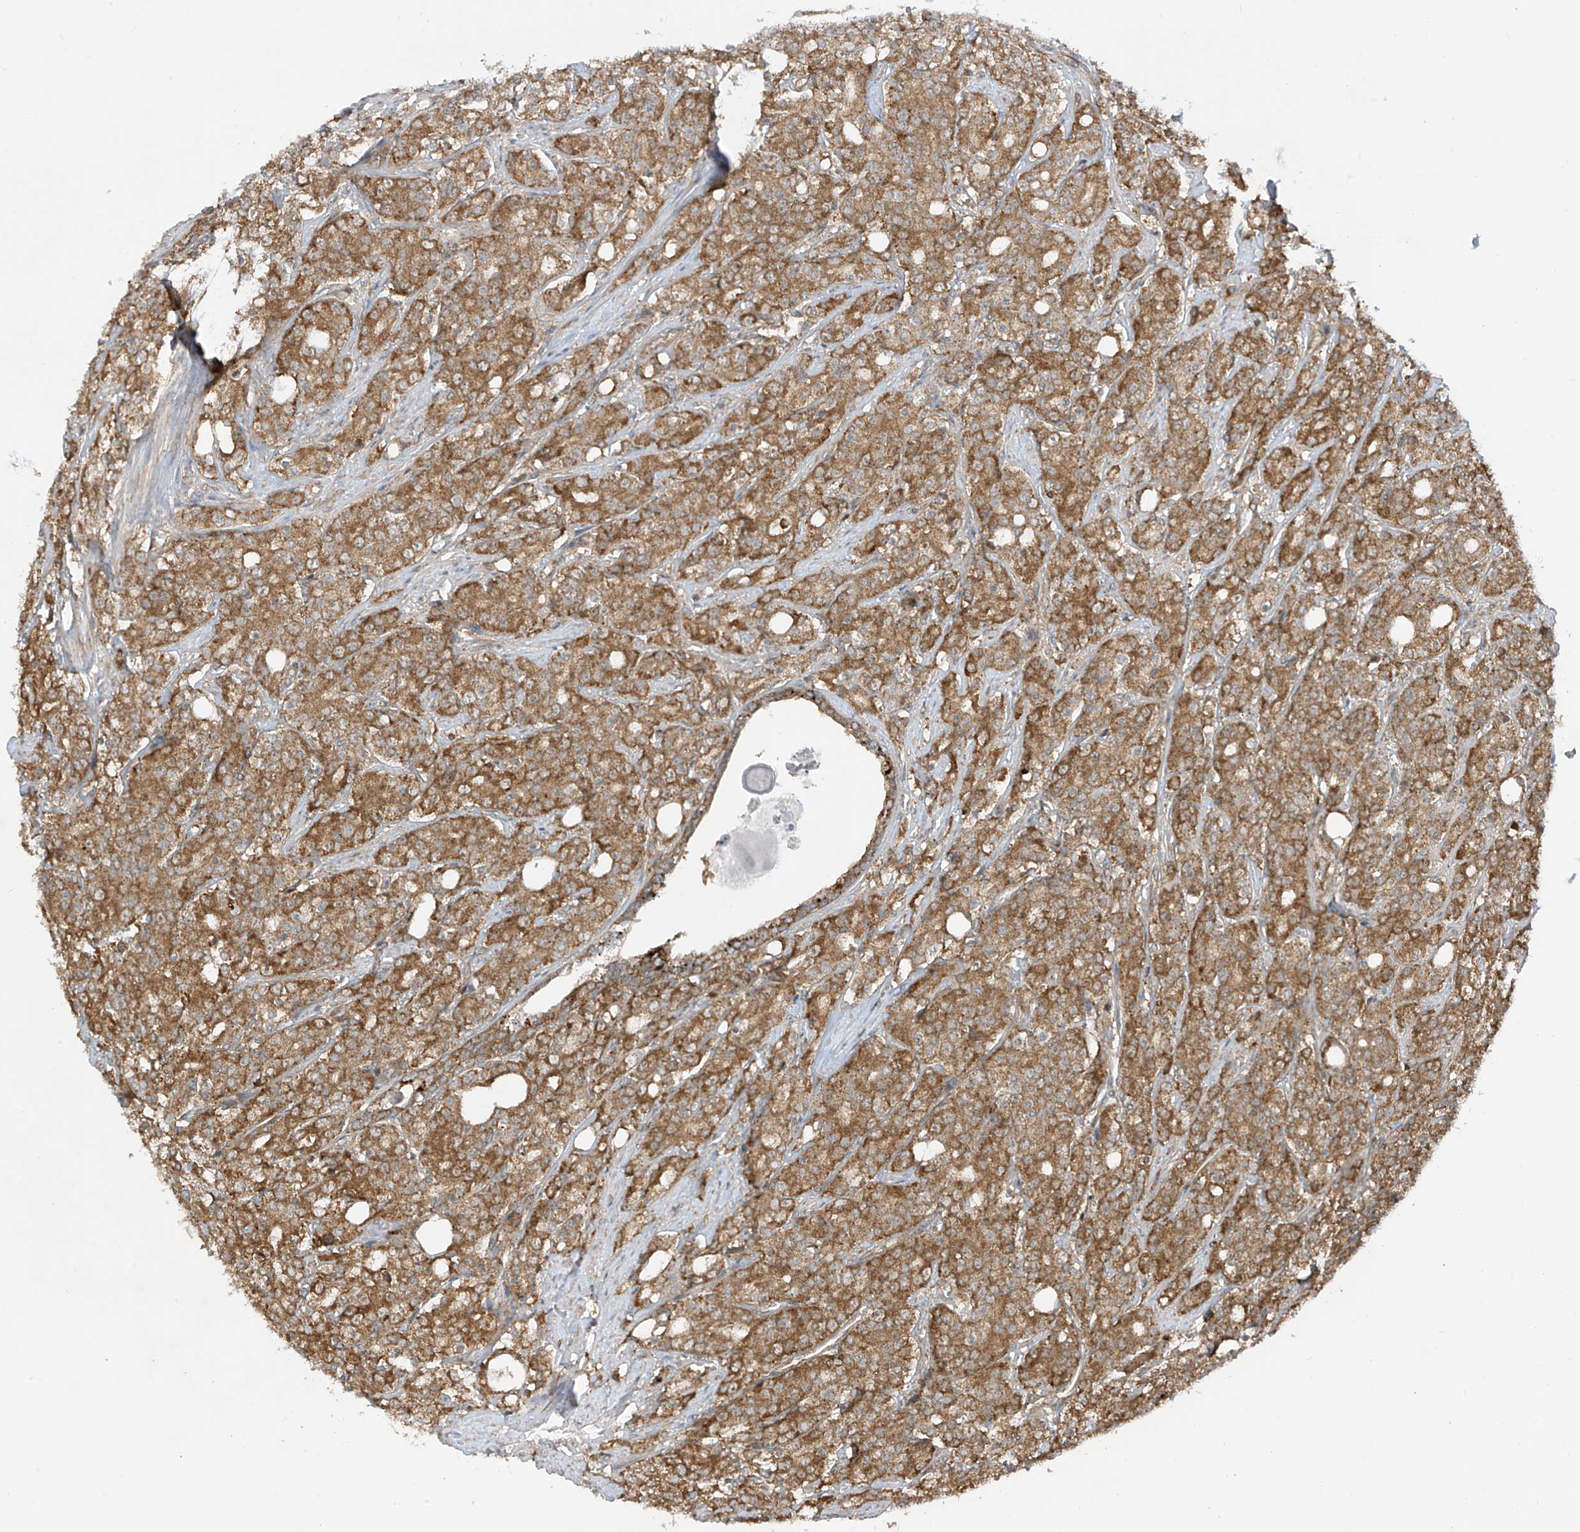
{"staining": {"intensity": "moderate", "quantity": ">75%", "location": "cytoplasmic/membranous"}, "tissue": "prostate cancer", "cell_type": "Tumor cells", "image_type": "cancer", "snomed": [{"axis": "morphology", "description": "Adenocarcinoma, High grade"}, {"axis": "topography", "description": "Prostate"}], "caption": "The photomicrograph displays staining of prostate high-grade adenocarcinoma, revealing moderate cytoplasmic/membranous protein expression (brown color) within tumor cells. The protein of interest is stained brown, and the nuclei are stained in blue (DAB (3,3'-diaminobenzidine) IHC with brightfield microscopy, high magnification).", "gene": "REPS1", "patient": {"sex": "male", "age": 62}}